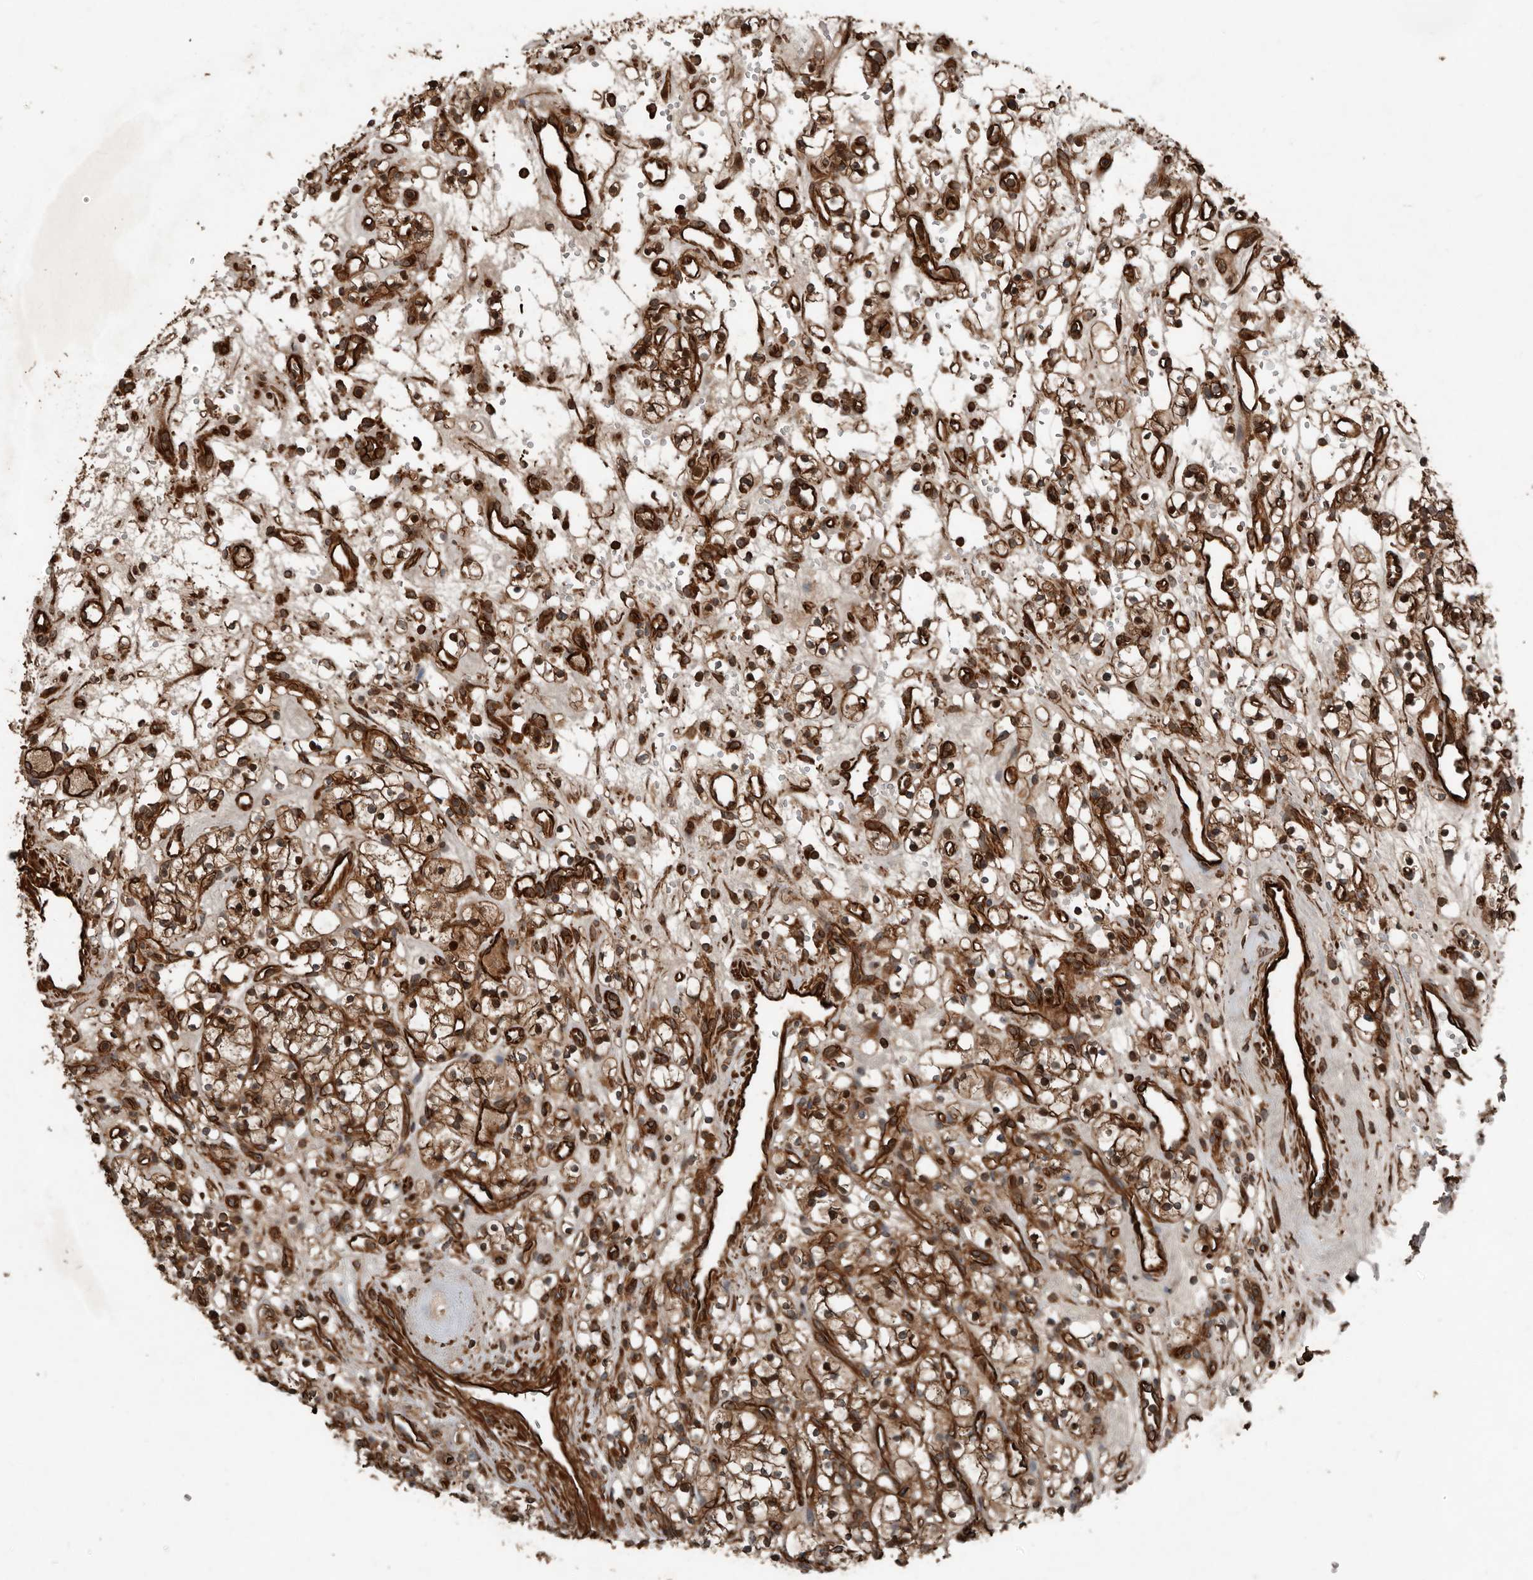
{"staining": {"intensity": "moderate", "quantity": ">75%", "location": "cytoplasmic/membranous"}, "tissue": "renal cancer", "cell_type": "Tumor cells", "image_type": "cancer", "snomed": [{"axis": "morphology", "description": "Adenocarcinoma, NOS"}, {"axis": "topography", "description": "Kidney"}], "caption": "Renal adenocarcinoma stained for a protein (brown) reveals moderate cytoplasmic/membranous positive staining in about >75% of tumor cells.", "gene": "YOD1", "patient": {"sex": "female", "age": 57}}